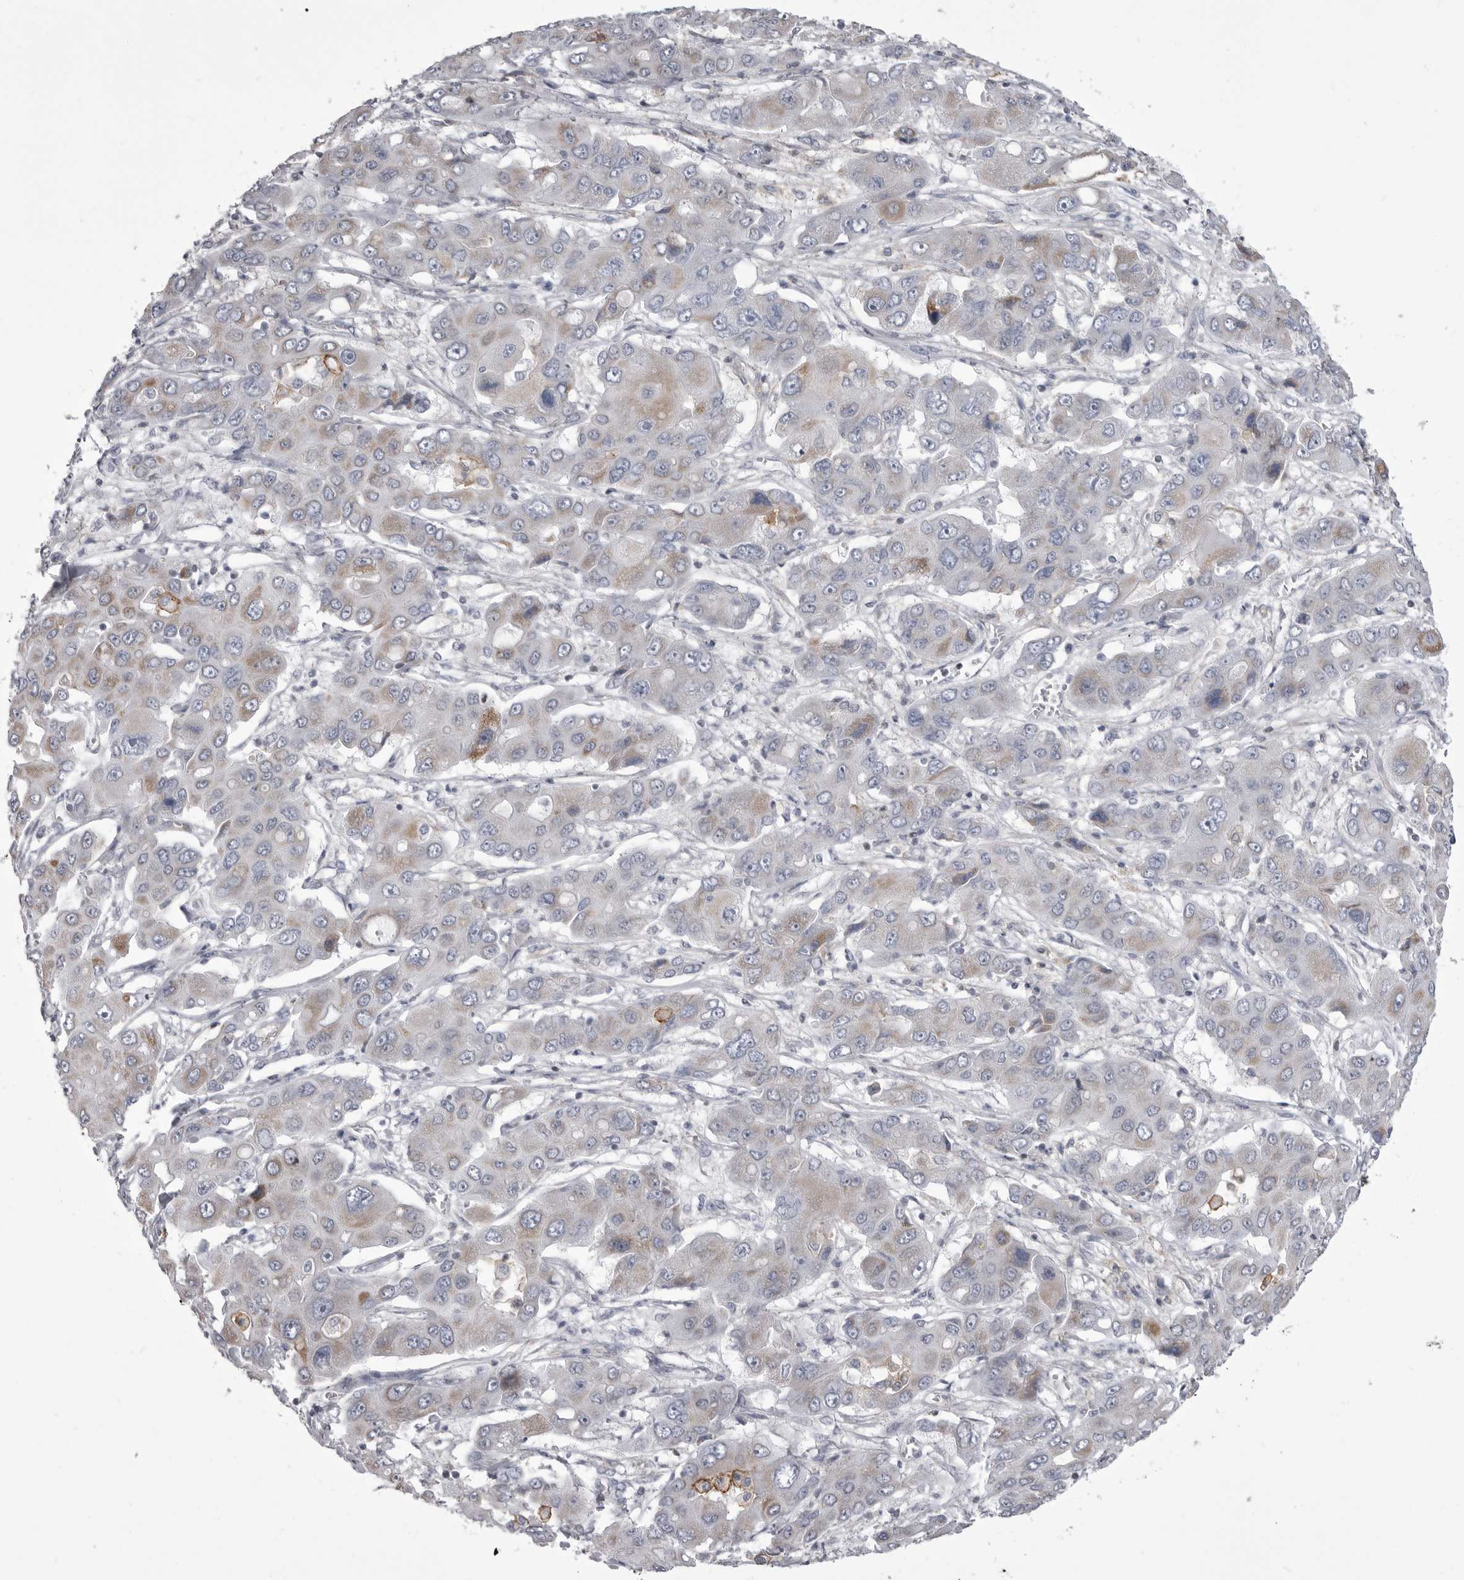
{"staining": {"intensity": "weak", "quantity": "<25%", "location": "cytoplasmic/membranous"}, "tissue": "liver cancer", "cell_type": "Tumor cells", "image_type": "cancer", "snomed": [{"axis": "morphology", "description": "Cholangiocarcinoma"}, {"axis": "topography", "description": "Liver"}], "caption": "Human liver cancer (cholangiocarcinoma) stained for a protein using immunohistochemistry (IHC) demonstrates no expression in tumor cells.", "gene": "OPLAH", "patient": {"sex": "male", "age": 67}}